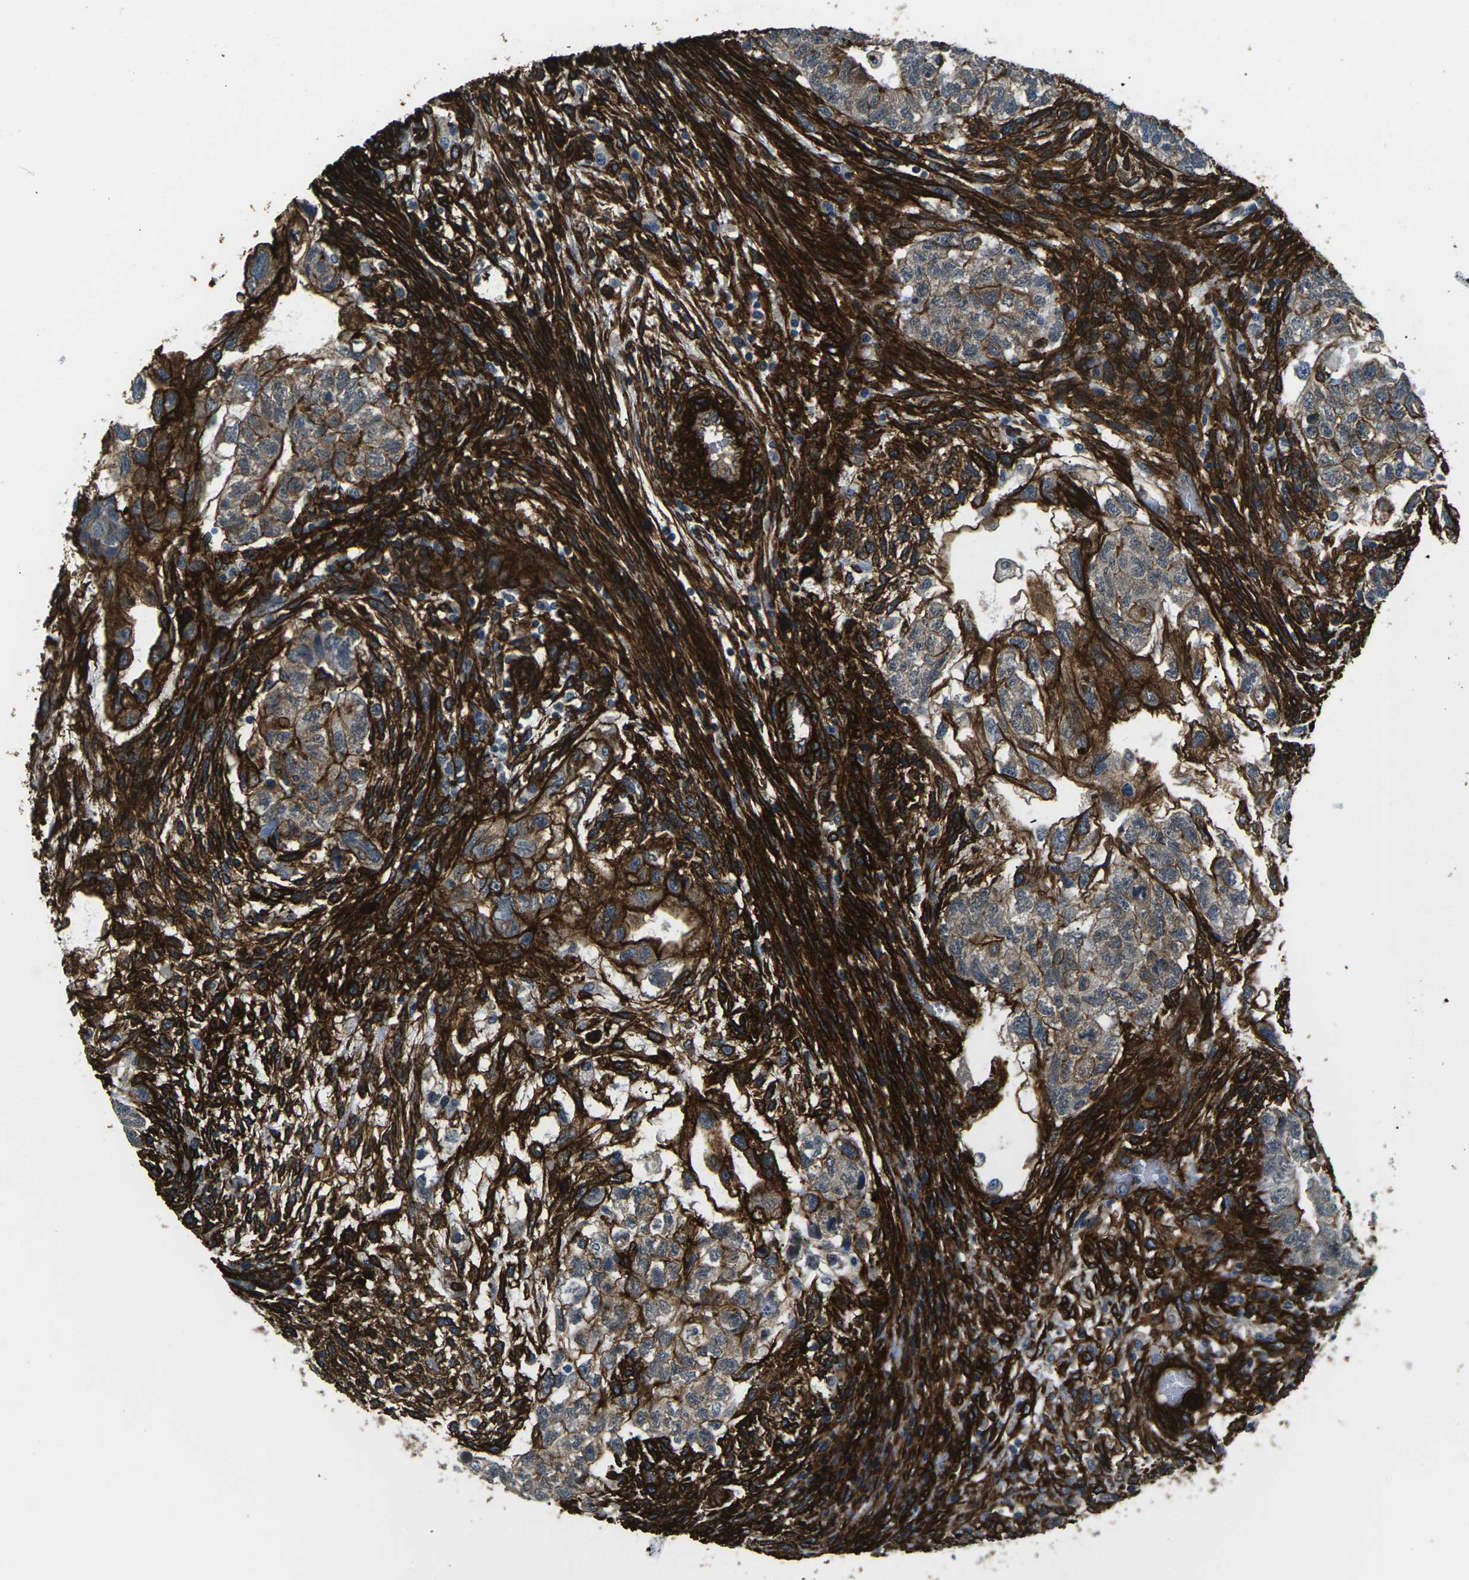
{"staining": {"intensity": "strong", "quantity": "<25%", "location": "cytoplasmic/membranous"}, "tissue": "testis cancer", "cell_type": "Tumor cells", "image_type": "cancer", "snomed": [{"axis": "morphology", "description": "Normal tissue, NOS"}, {"axis": "morphology", "description": "Carcinoma, Embryonal, NOS"}, {"axis": "topography", "description": "Testis"}], "caption": "This micrograph demonstrates immunohistochemistry (IHC) staining of testis cancer (embryonal carcinoma), with medium strong cytoplasmic/membranous staining in about <25% of tumor cells.", "gene": "GRAMD1C", "patient": {"sex": "male", "age": 36}}